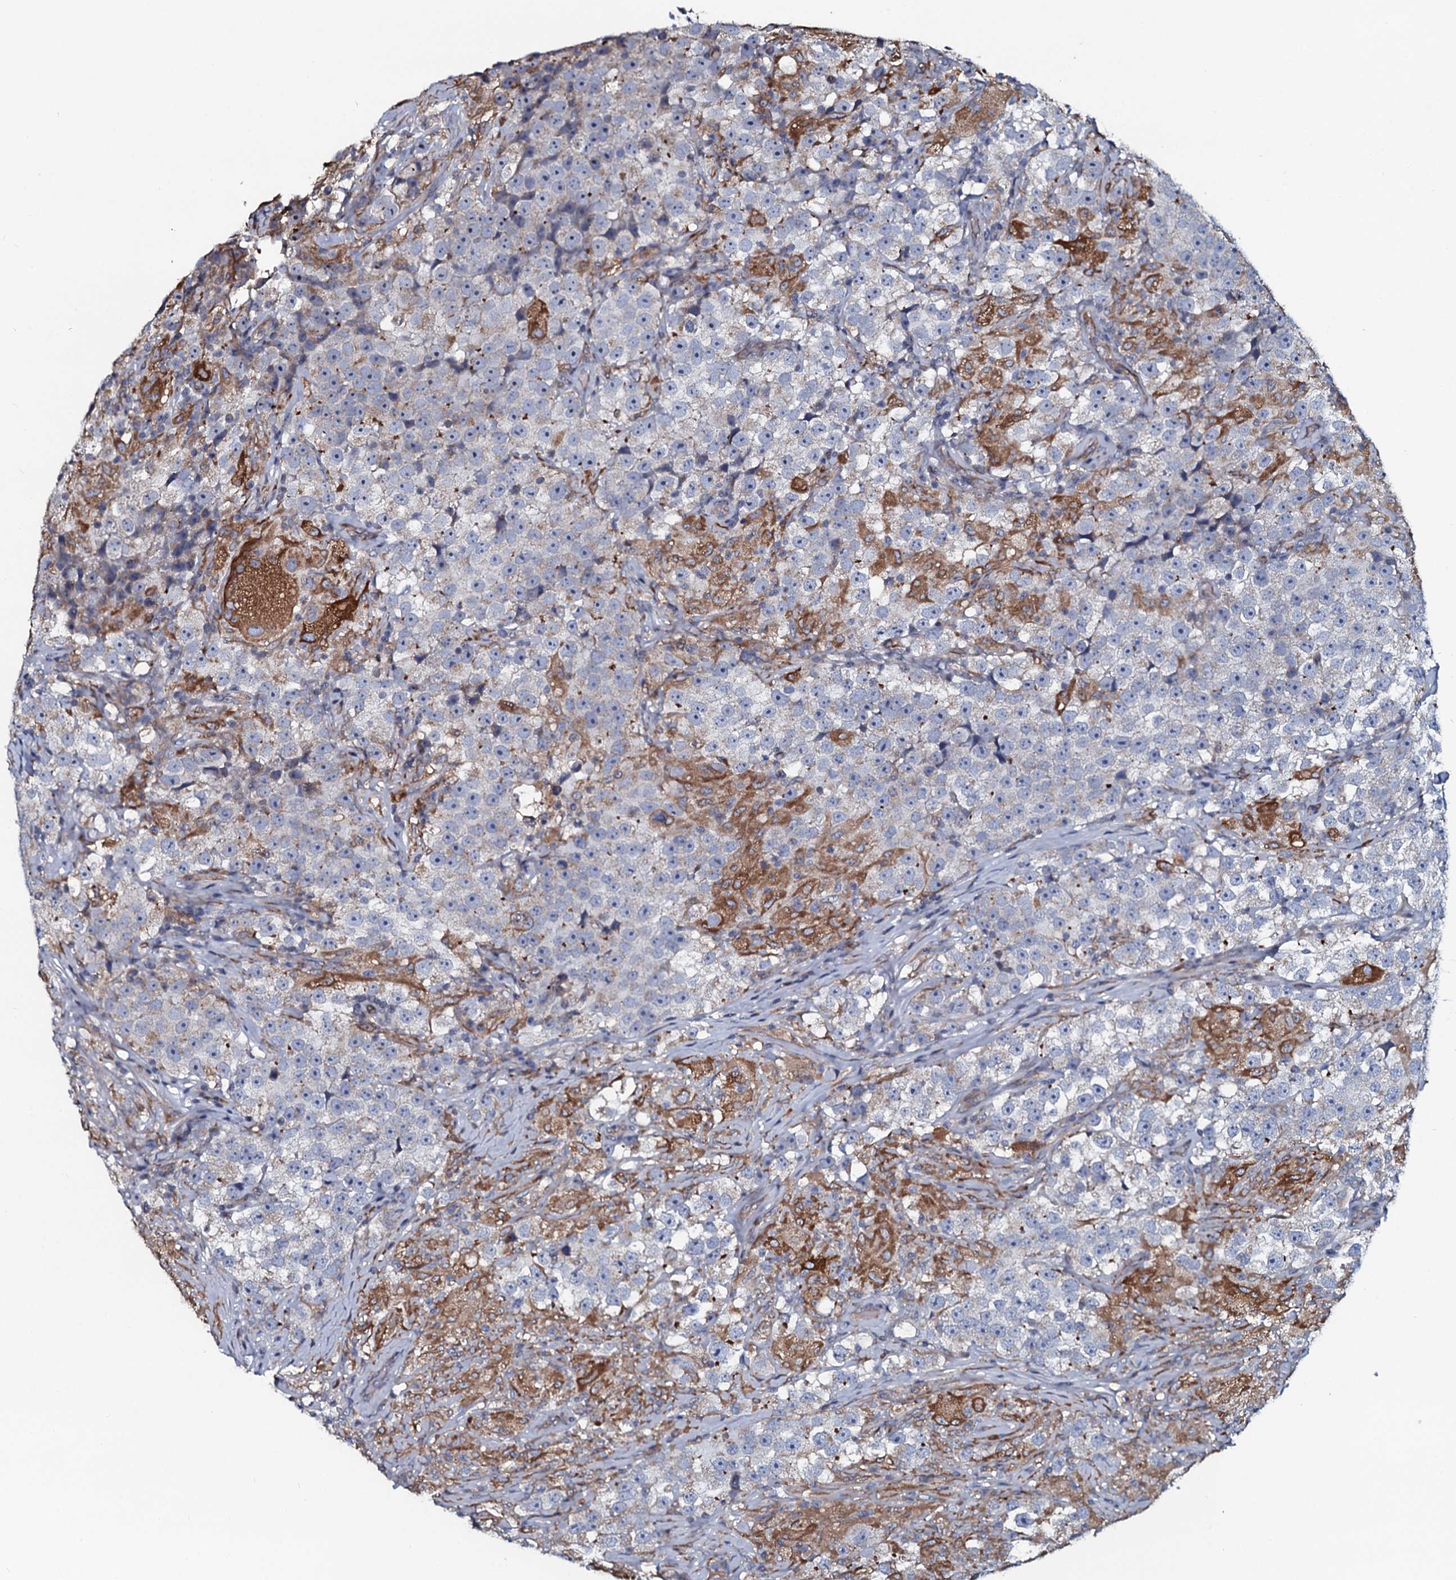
{"staining": {"intensity": "negative", "quantity": "none", "location": "none"}, "tissue": "testis cancer", "cell_type": "Tumor cells", "image_type": "cancer", "snomed": [{"axis": "morphology", "description": "Seminoma, NOS"}, {"axis": "topography", "description": "Testis"}], "caption": "Immunohistochemistry (IHC) image of testis cancer stained for a protein (brown), which demonstrates no staining in tumor cells.", "gene": "TMEM151A", "patient": {"sex": "male", "age": 46}}